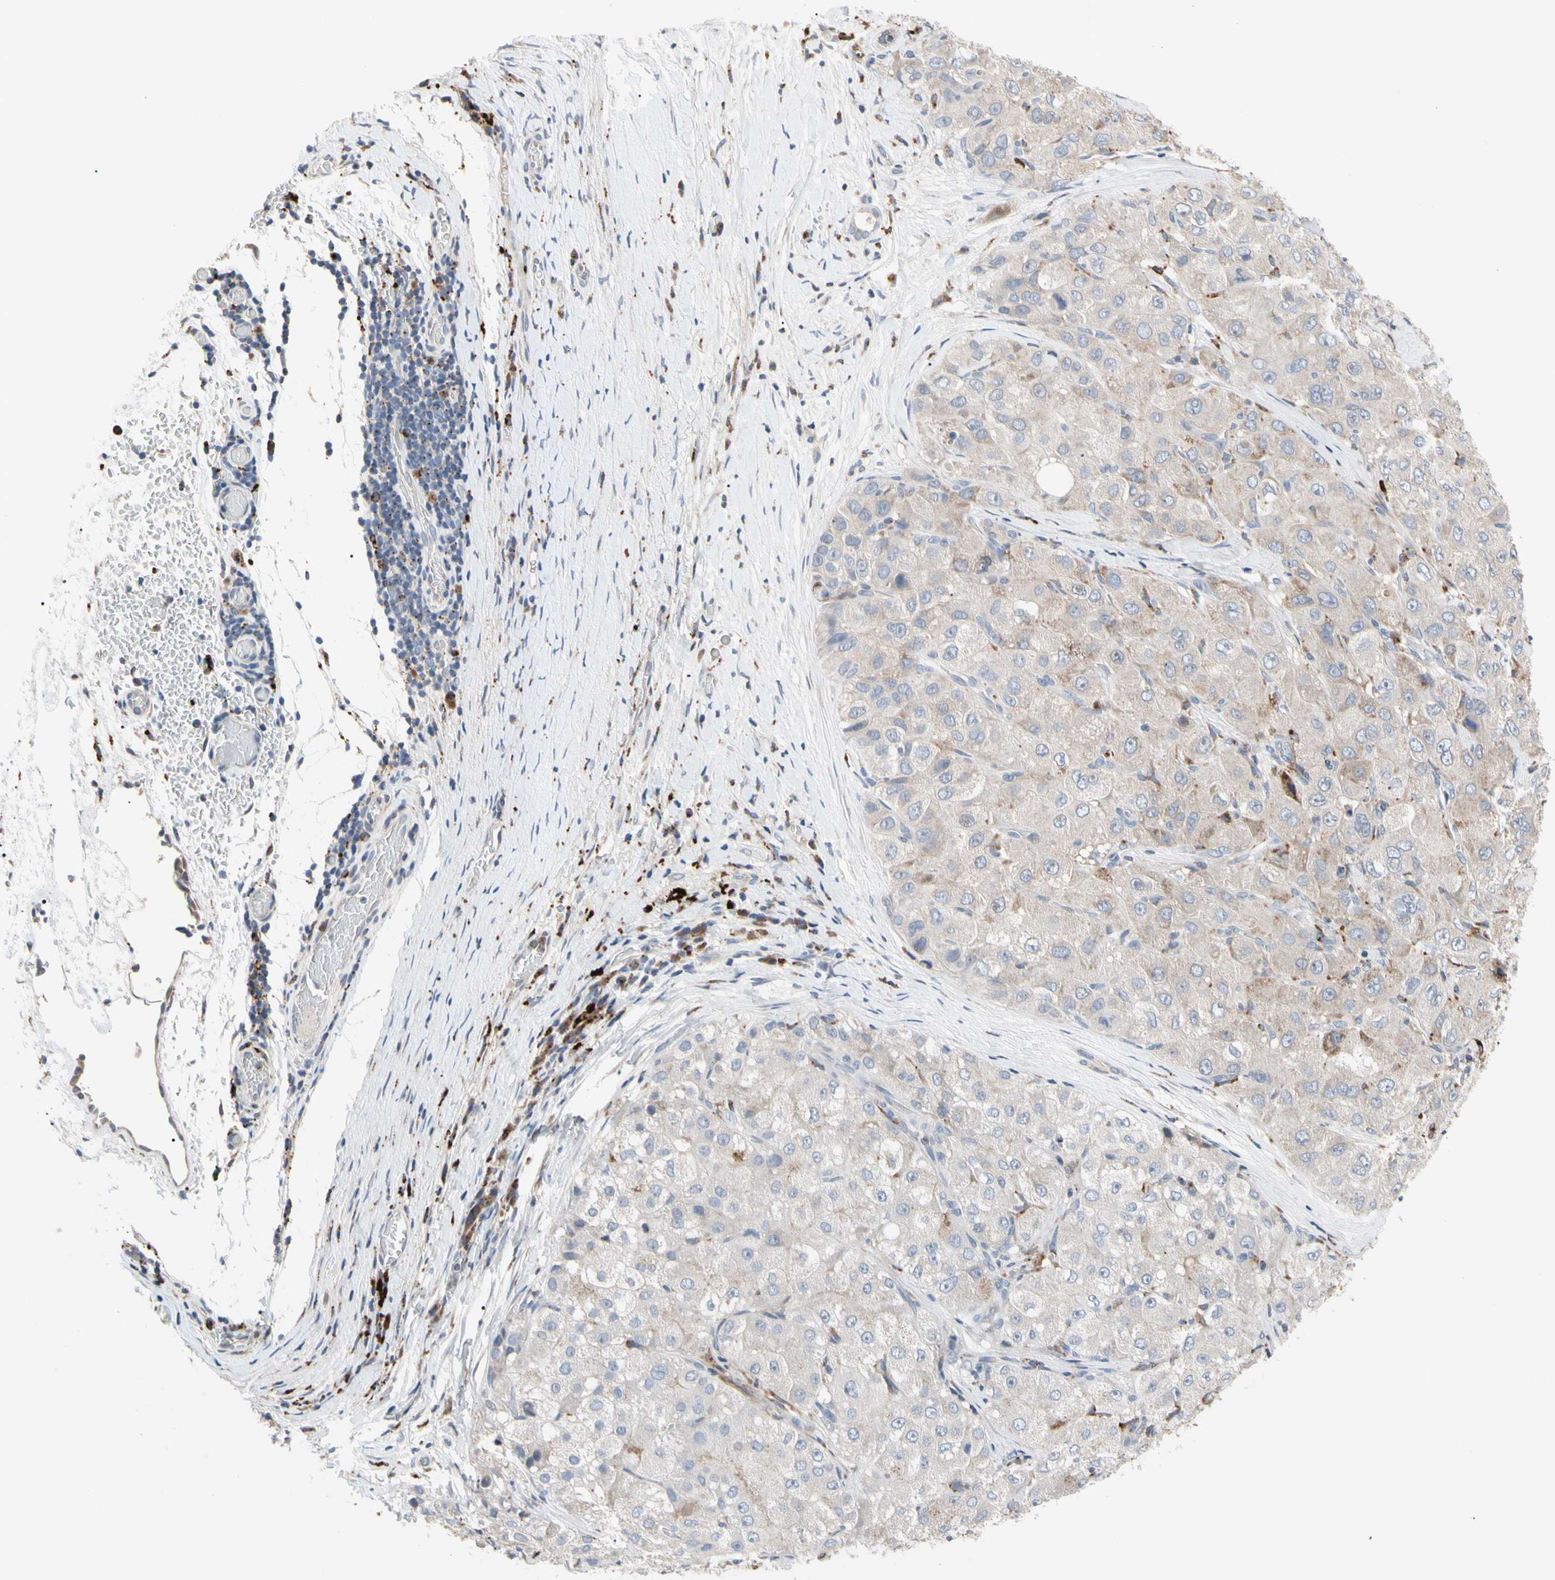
{"staining": {"intensity": "weak", "quantity": "<25%", "location": "cytoplasmic/membranous"}, "tissue": "liver cancer", "cell_type": "Tumor cells", "image_type": "cancer", "snomed": [{"axis": "morphology", "description": "Carcinoma, Hepatocellular, NOS"}, {"axis": "topography", "description": "Liver"}], "caption": "High power microscopy micrograph of an immunohistochemistry (IHC) photomicrograph of liver hepatocellular carcinoma, revealing no significant positivity in tumor cells.", "gene": "ADA2", "patient": {"sex": "male", "age": 80}}